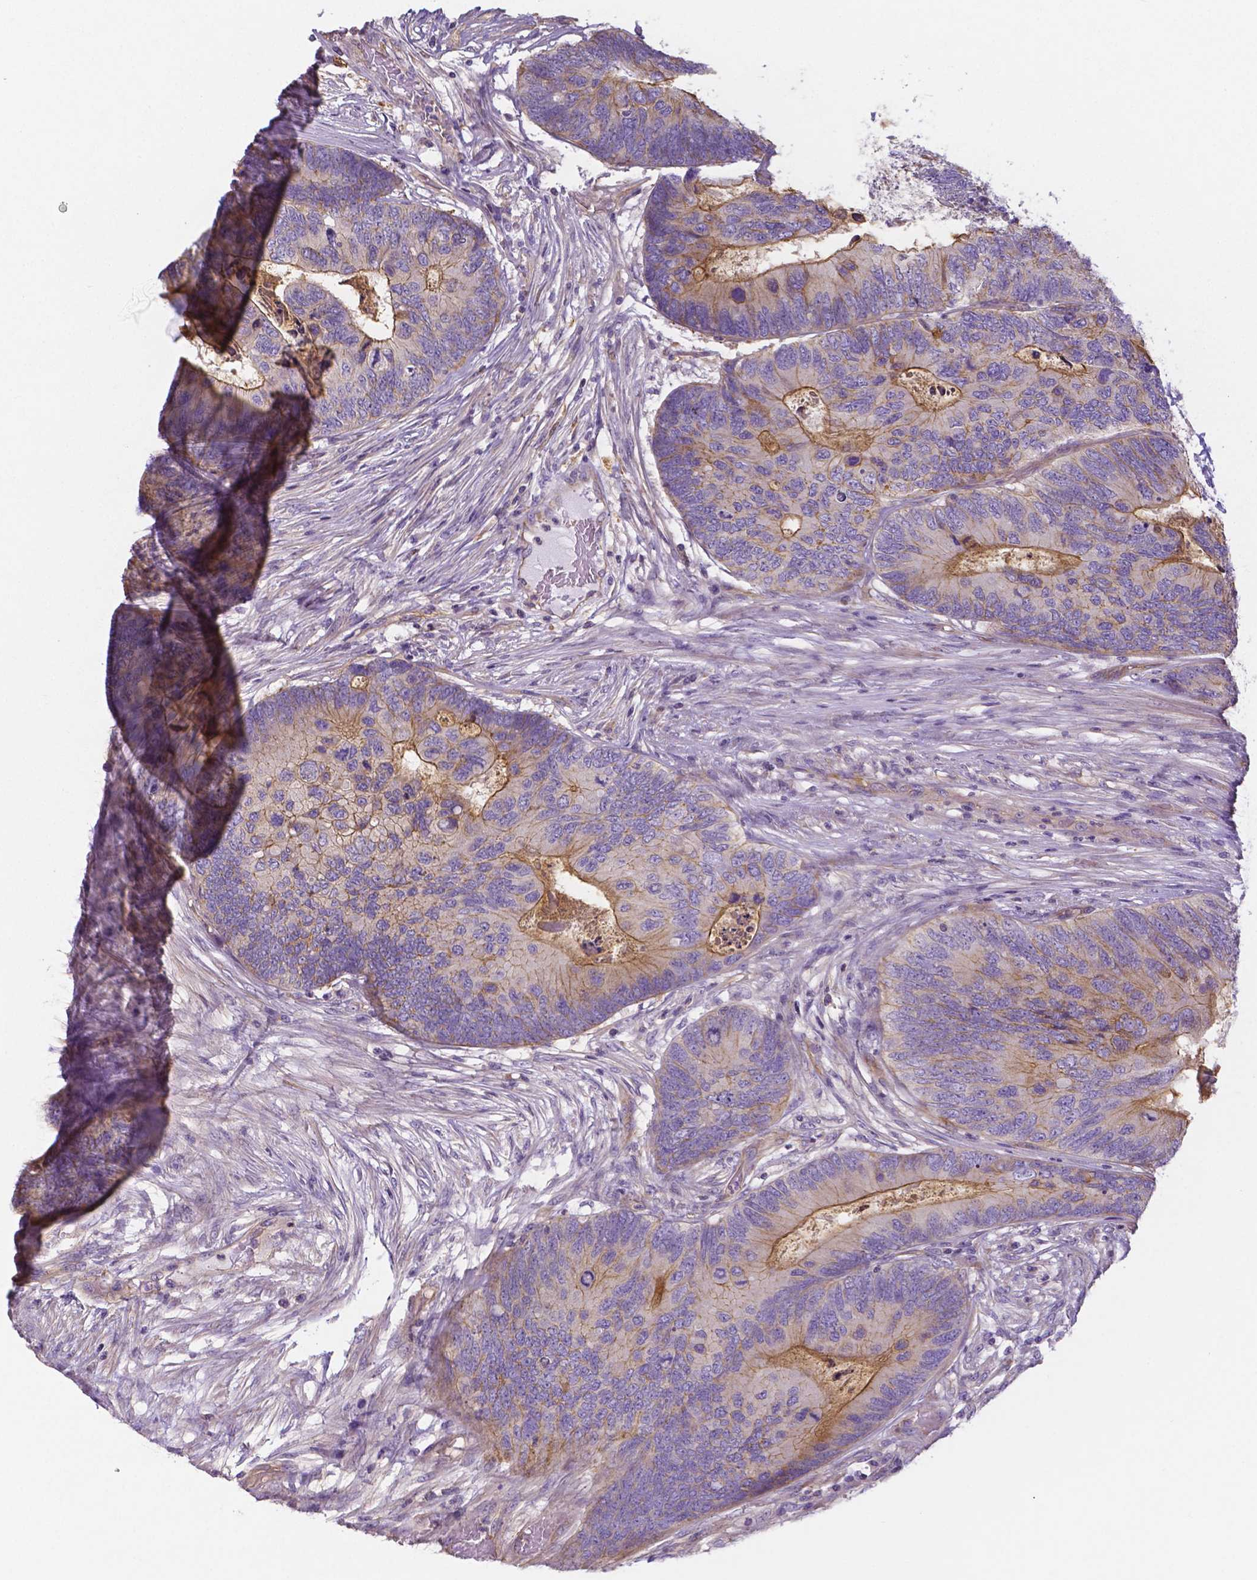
{"staining": {"intensity": "moderate", "quantity": "<25%", "location": "cytoplasmic/membranous"}, "tissue": "colorectal cancer", "cell_type": "Tumor cells", "image_type": "cancer", "snomed": [{"axis": "morphology", "description": "Adenocarcinoma, NOS"}, {"axis": "topography", "description": "Colon"}], "caption": "Brown immunohistochemical staining in human adenocarcinoma (colorectal) reveals moderate cytoplasmic/membranous positivity in approximately <25% of tumor cells.", "gene": "CRMP1", "patient": {"sex": "female", "age": 67}}